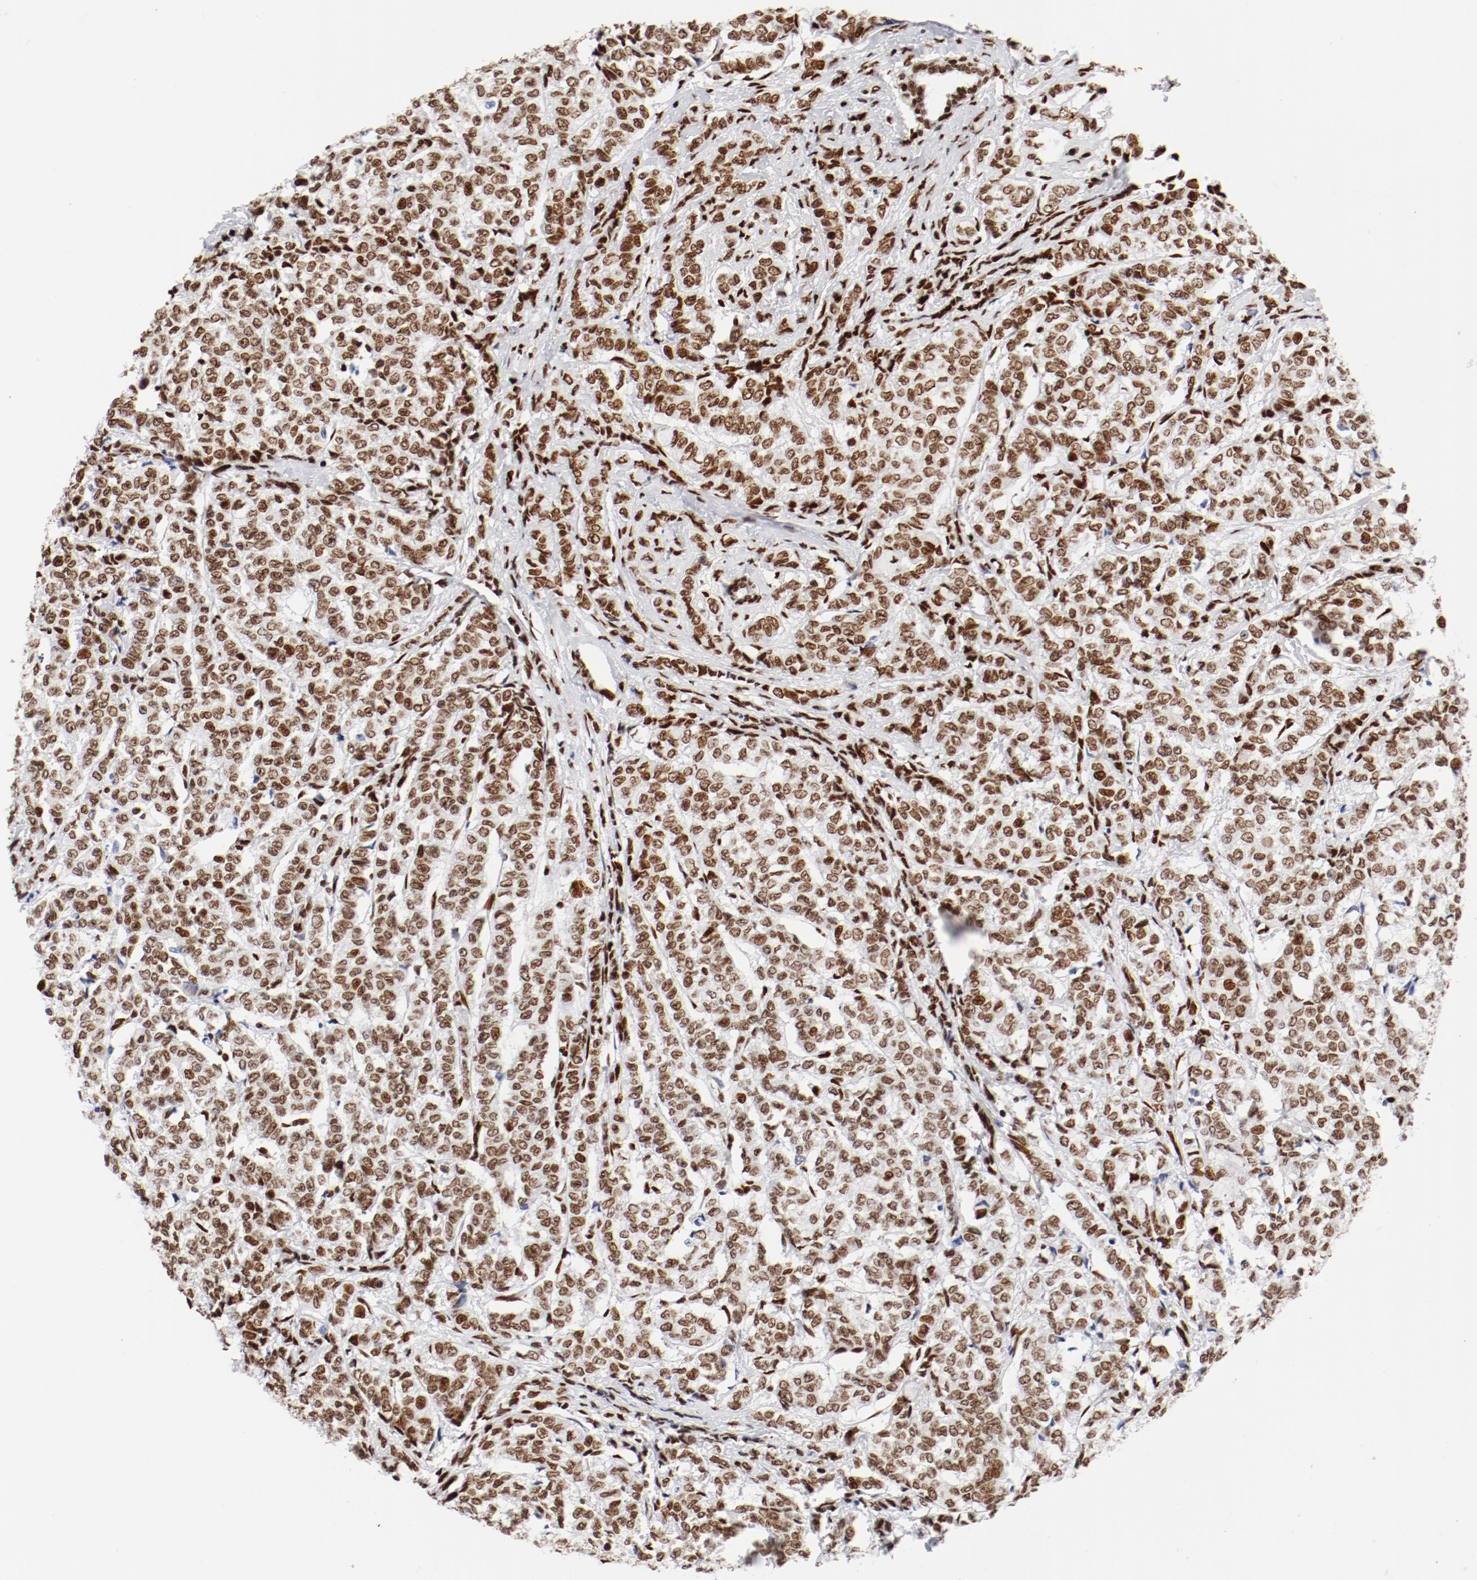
{"staining": {"intensity": "strong", "quantity": ">75%", "location": "cytoplasmic/membranous,nuclear"}, "tissue": "breast cancer", "cell_type": "Tumor cells", "image_type": "cancer", "snomed": [{"axis": "morphology", "description": "Lobular carcinoma"}, {"axis": "topography", "description": "Breast"}], "caption": "IHC (DAB (3,3'-diaminobenzidine)) staining of breast lobular carcinoma shows strong cytoplasmic/membranous and nuclear protein staining in approximately >75% of tumor cells.", "gene": "CTBP1", "patient": {"sex": "female", "age": 60}}